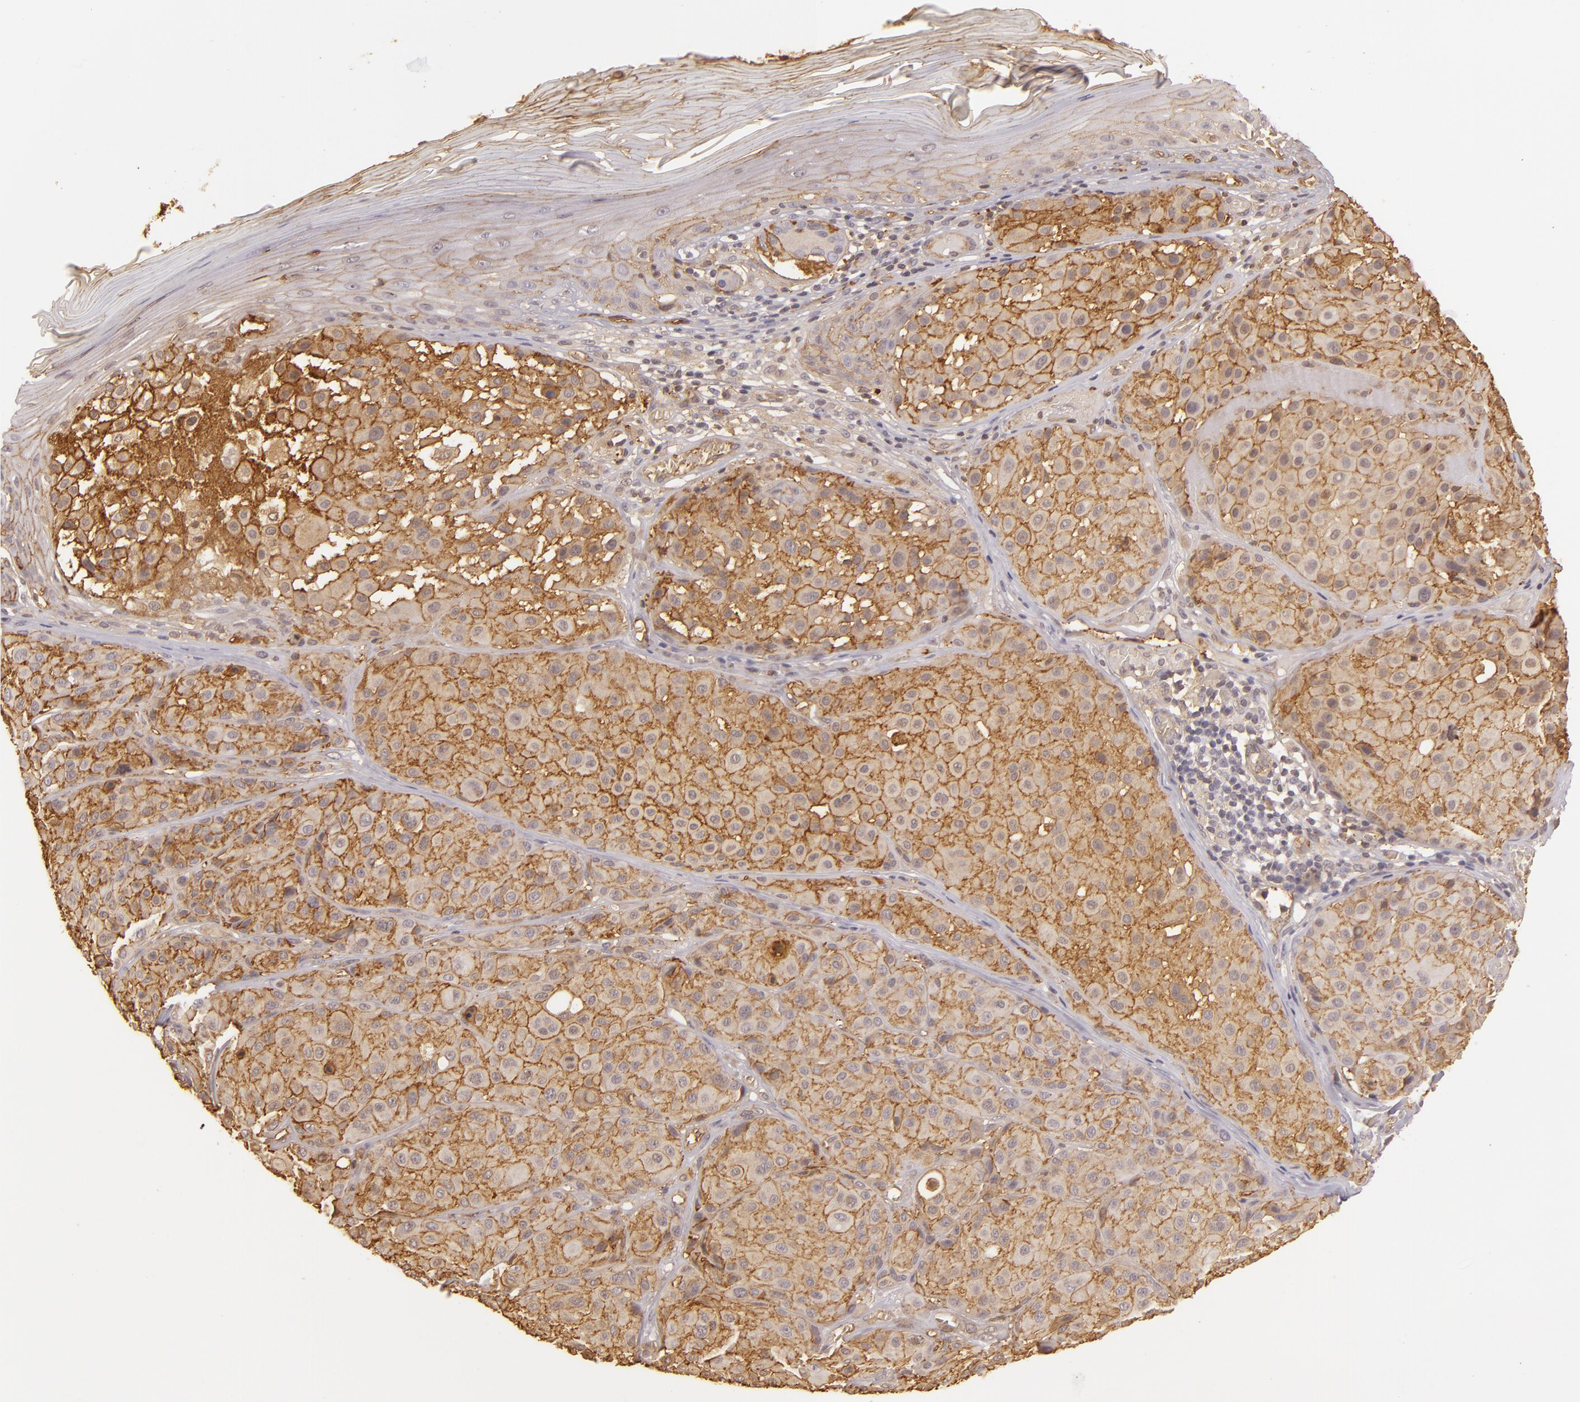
{"staining": {"intensity": "moderate", "quantity": ">75%", "location": "cytoplasmic/membranous"}, "tissue": "melanoma", "cell_type": "Tumor cells", "image_type": "cancer", "snomed": [{"axis": "morphology", "description": "Malignant melanoma, NOS"}, {"axis": "topography", "description": "Skin"}], "caption": "Malignant melanoma stained with a brown dye reveals moderate cytoplasmic/membranous positive positivity in approximately >75% of tumor cells.", "gene": "CD59", "patient": {"sex": "male", "age": 36}}